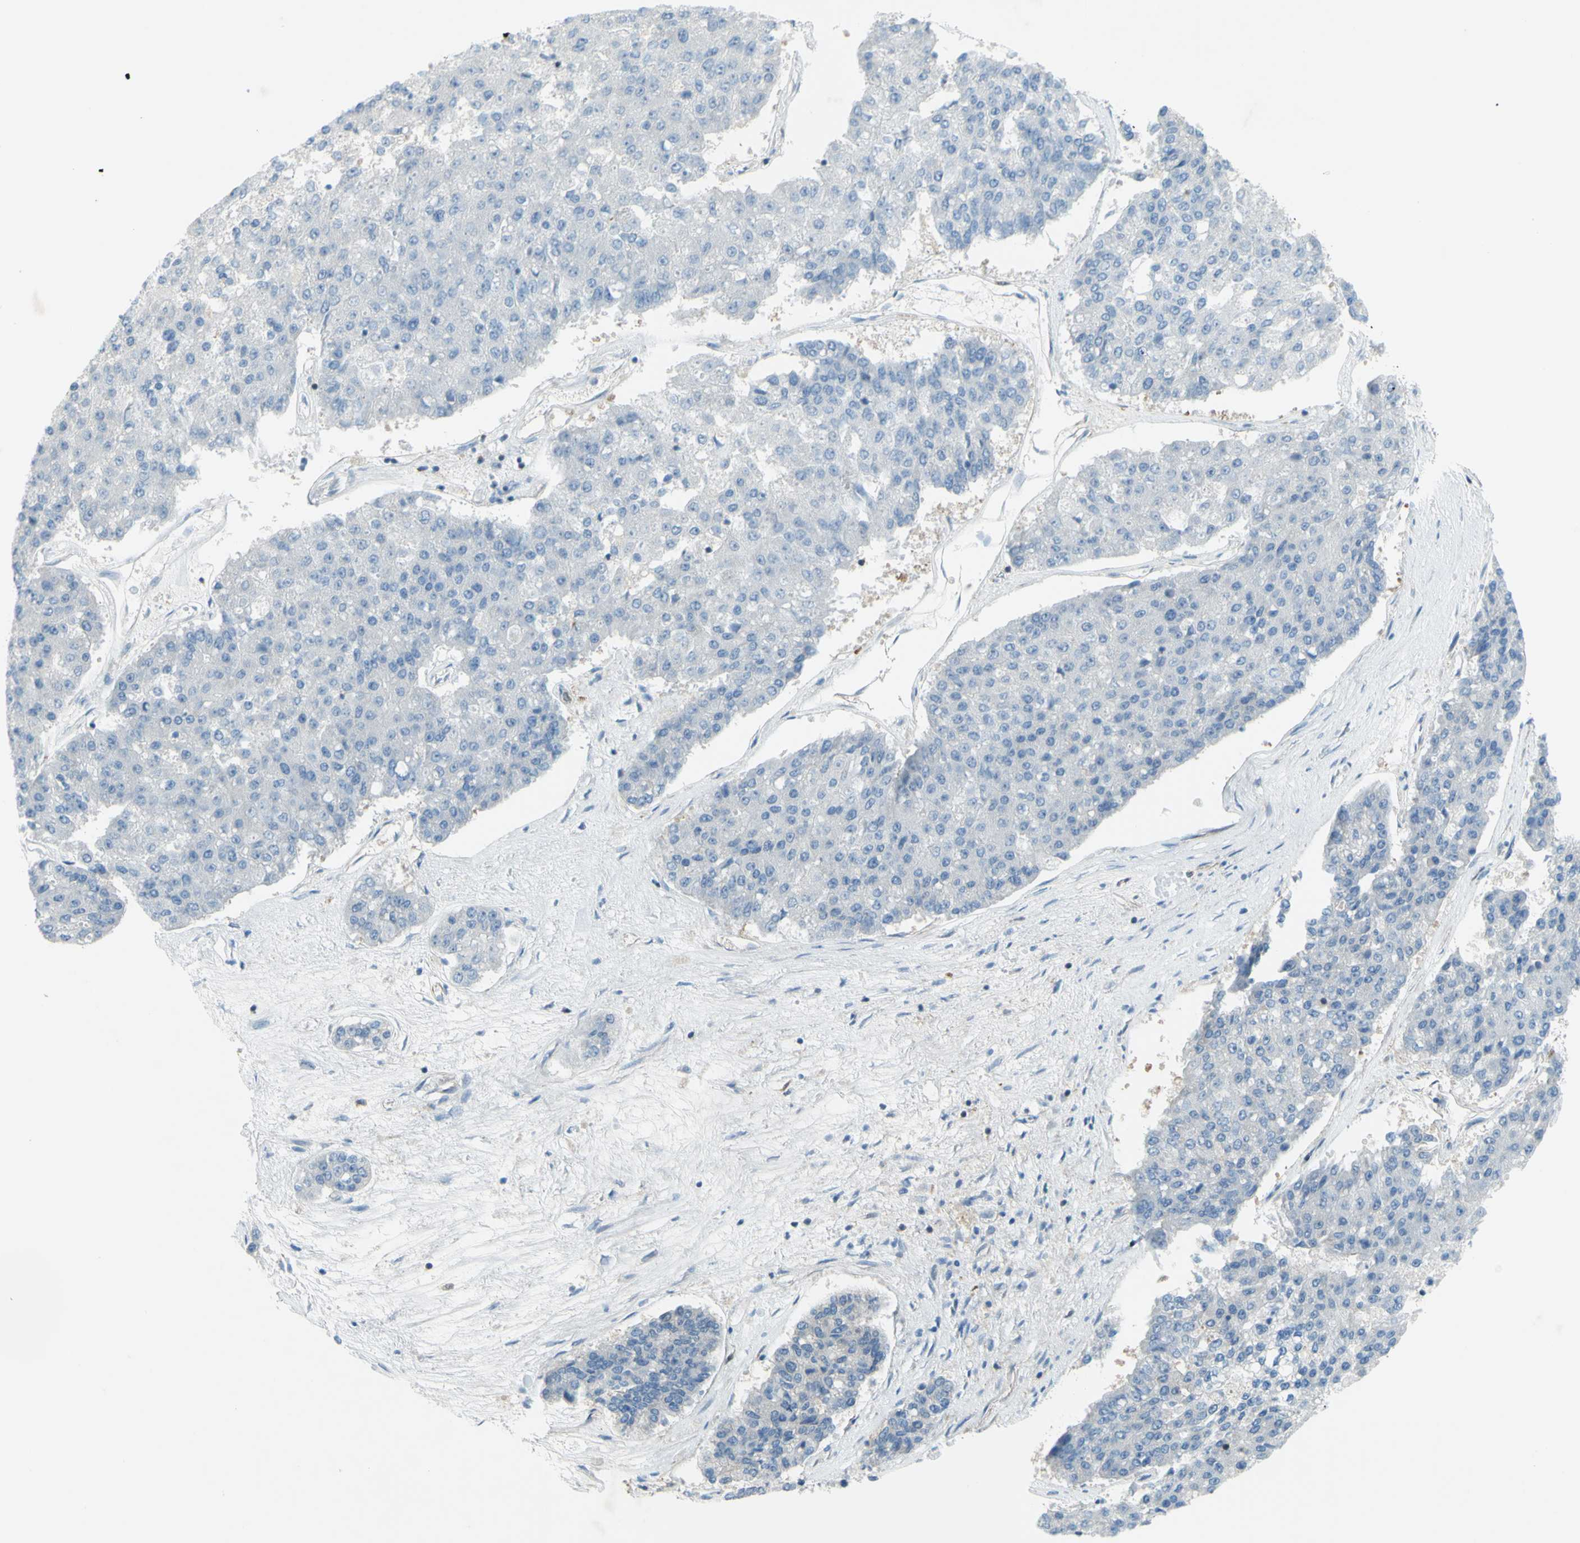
{"staining": {"intensity": "negative", "quantity": "none", "location": "none"}, "tissue": "pancreatic cancer", "cell_type": "Tumor cells", "image_type": "cancer", "snomed": [{"axis": "morphology", "description": "Adenocarcinoma, NOS"}, {"axis": "topography", "description": "Pancreas"}], "caption": "Human pancreatic cancer stained for a protein using immunohistochemistry reveals no staining in tumor cells.", "gene": "PAK2", "patient": {"sex": "male", "age": 50}}